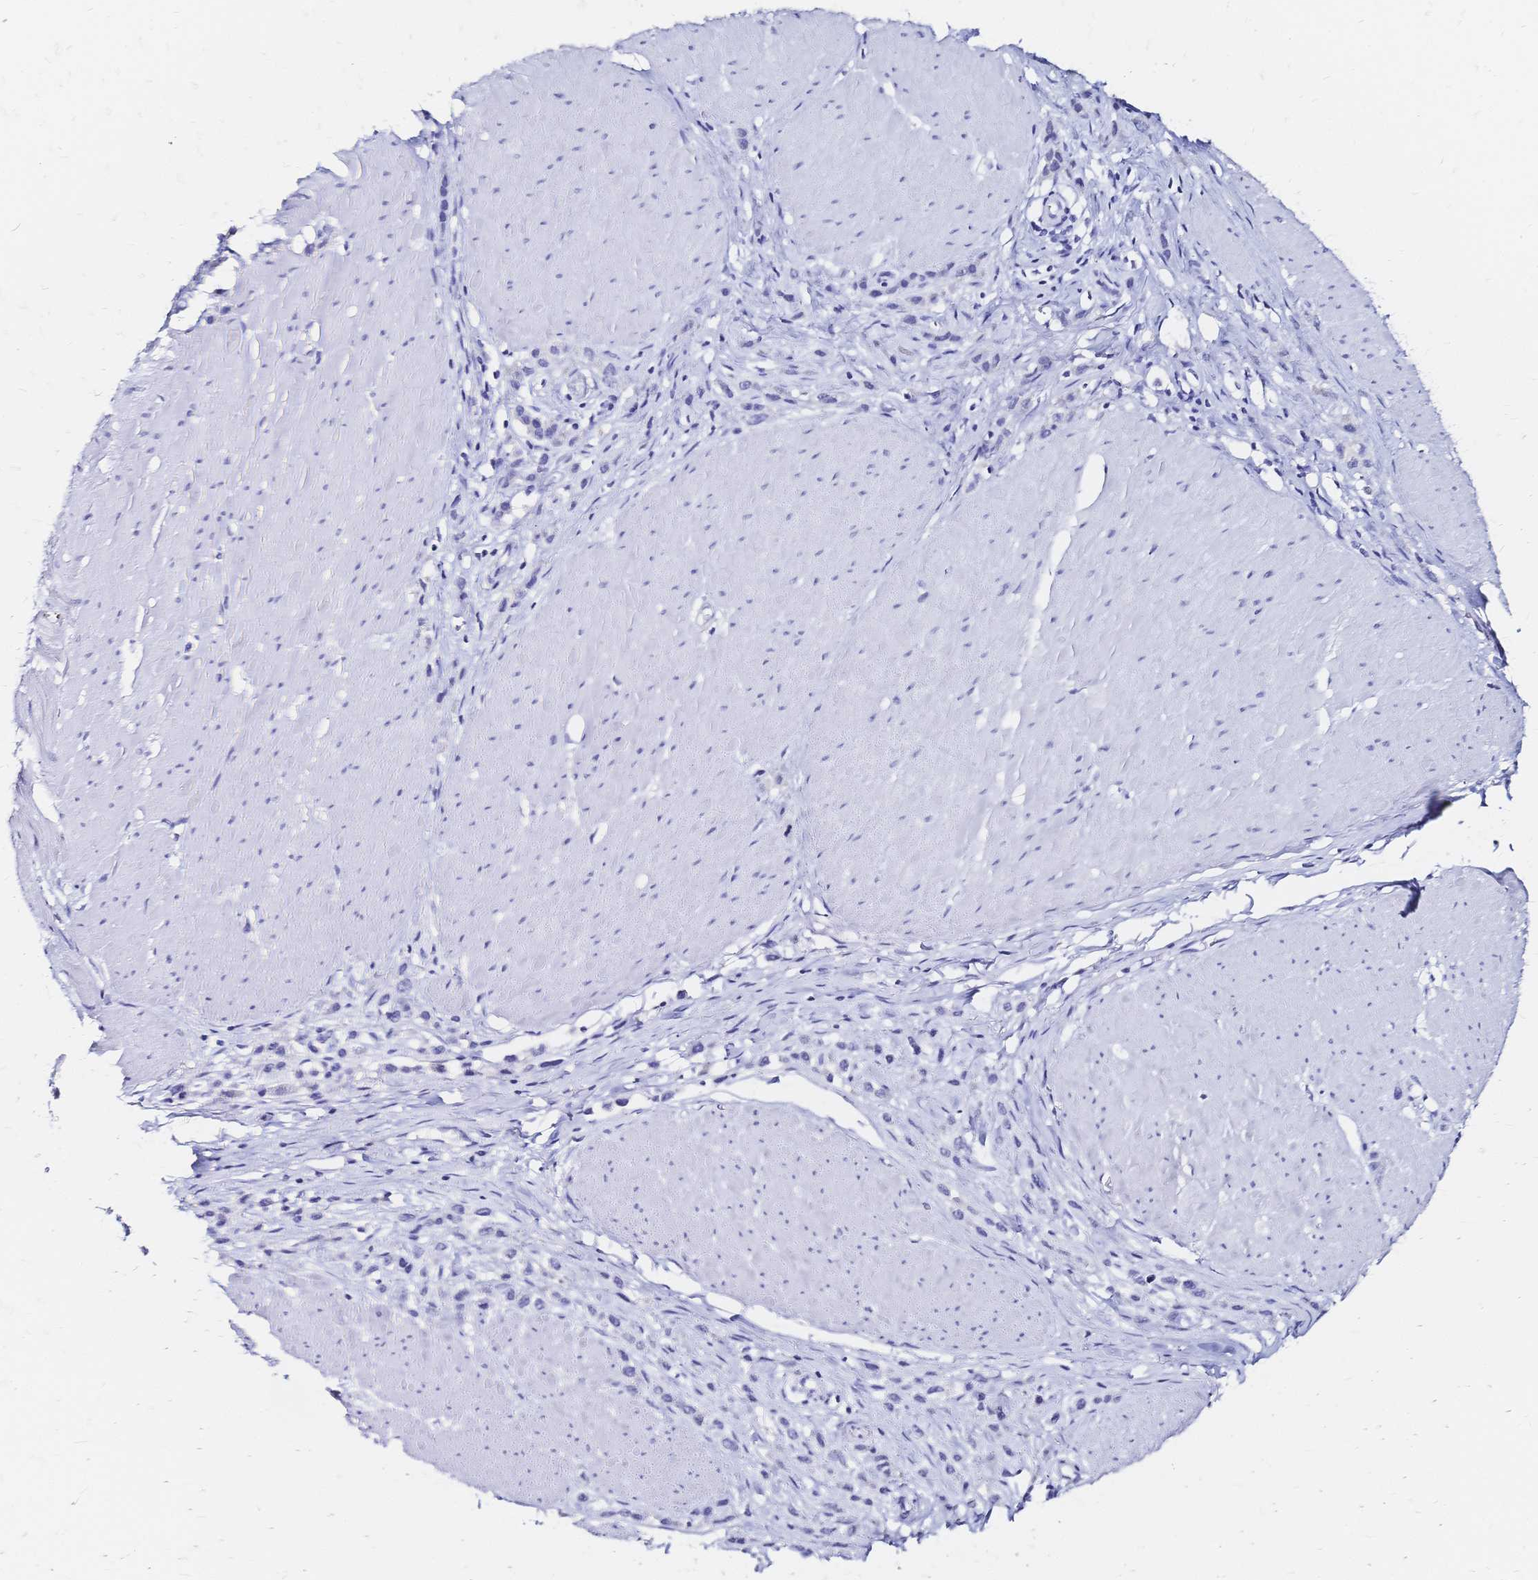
{"staining": {"intensity": "negative", "quantity": "none", "location": "none"}, "tissue": "stomach cancer", "cell_type": "Tumor cells", "image_type": "cancer", "snomed": [{"axis": "morphology", "description": "Adenocarcinoma, NOS"}, {"axis": "topography", "description": "Stomach"}], "caption": "Tumor cells show no significant staining in adenocarcinoma (stomach).", "gene": "SLC5A1", "patient": {"sex": "male", "age": 47}}